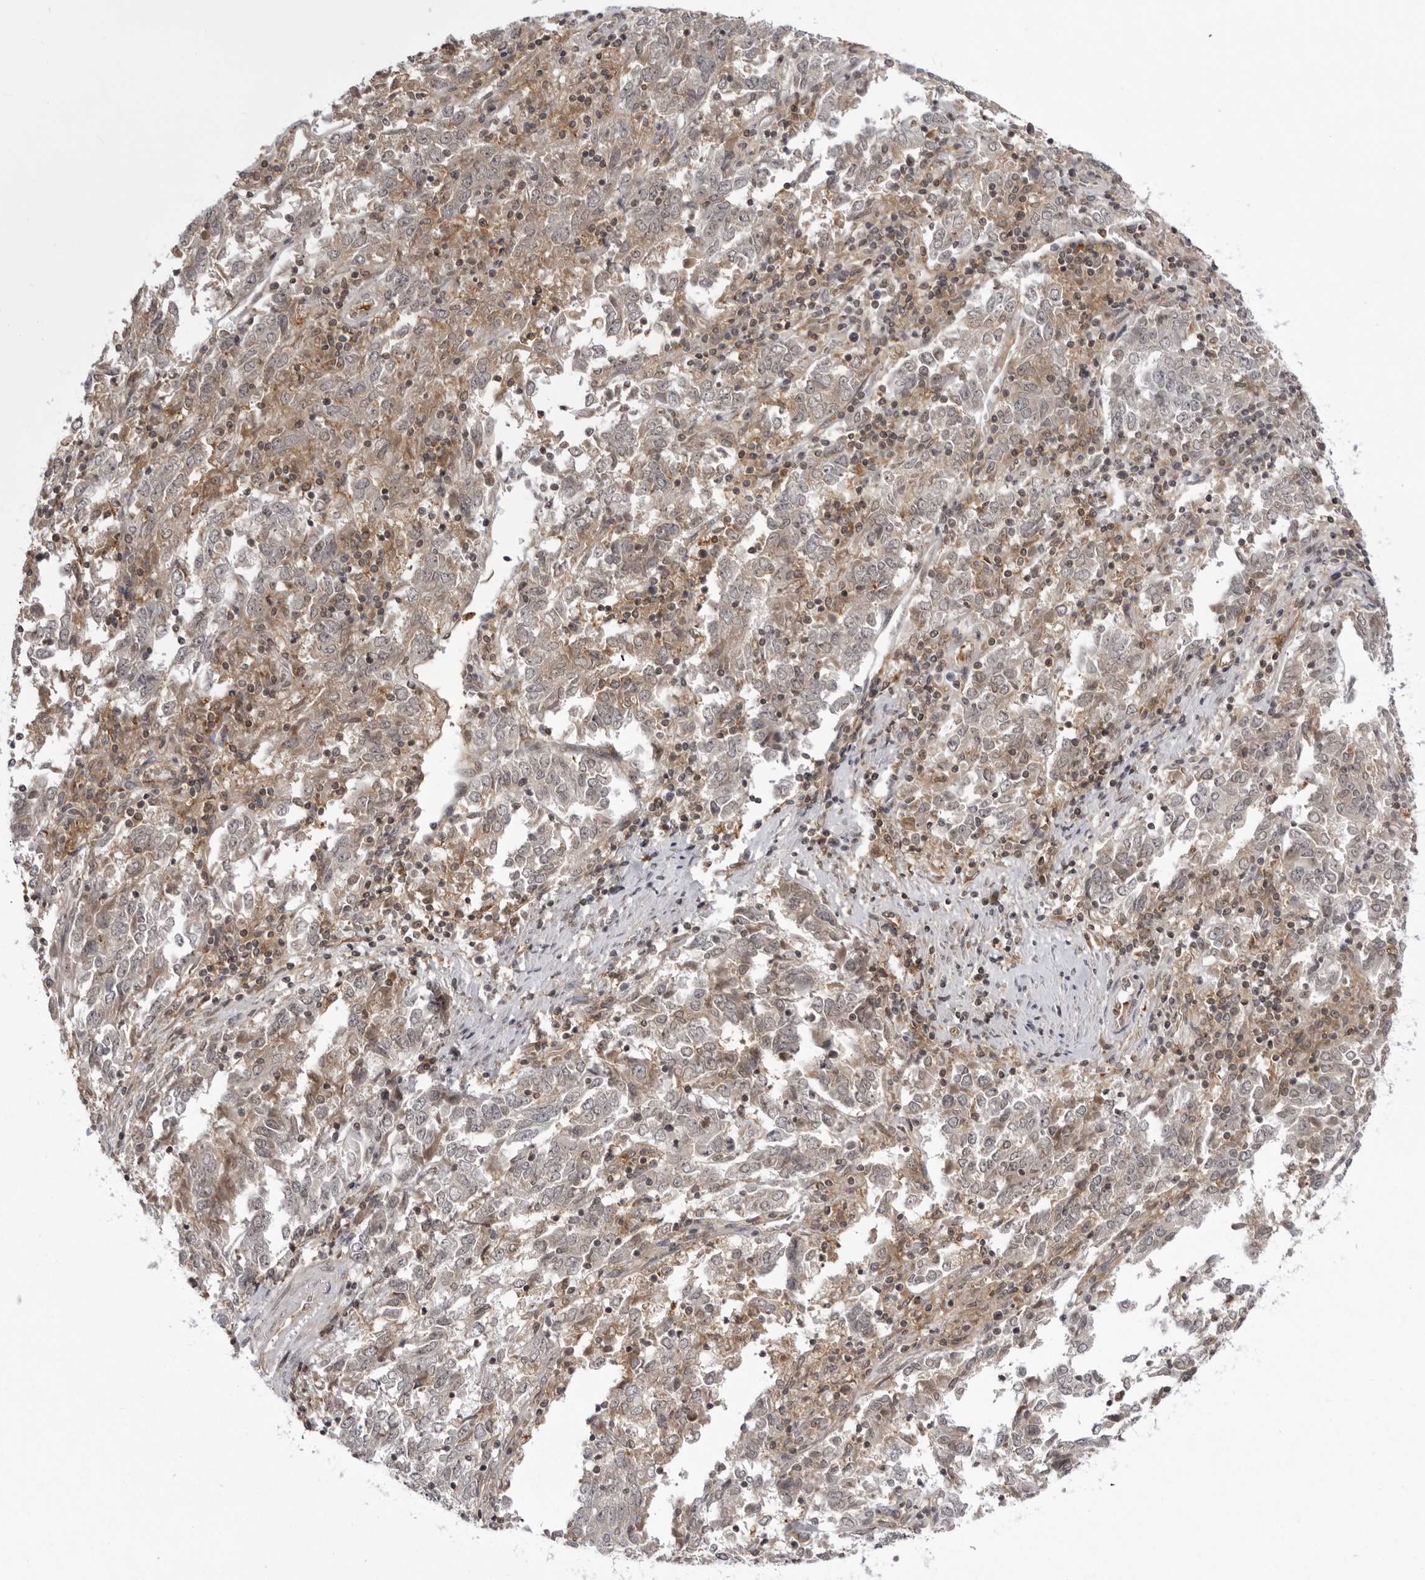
{"staining": {"intensity": "weak", "quantity": "<25%", "location": "cytoplasmic/membranous"}, "tissue": "endometrial cancer", "cell_type": "Tumor cells", "image_type": "cancer", "snomed": [{"axis": "morphology", "description": "Adenocarcinoma, NOS"}, {"axis": "topography", "description": "Endometrium"}], "caption": "High power microscopy image of an immunohistochemistry (IHC) histopathology image of endometrial cancer (adenocarcinoma), revealing no significant positivity in tumor cells.", "gene": "USP43", "patient": {"sex": "female", "age": 80}}